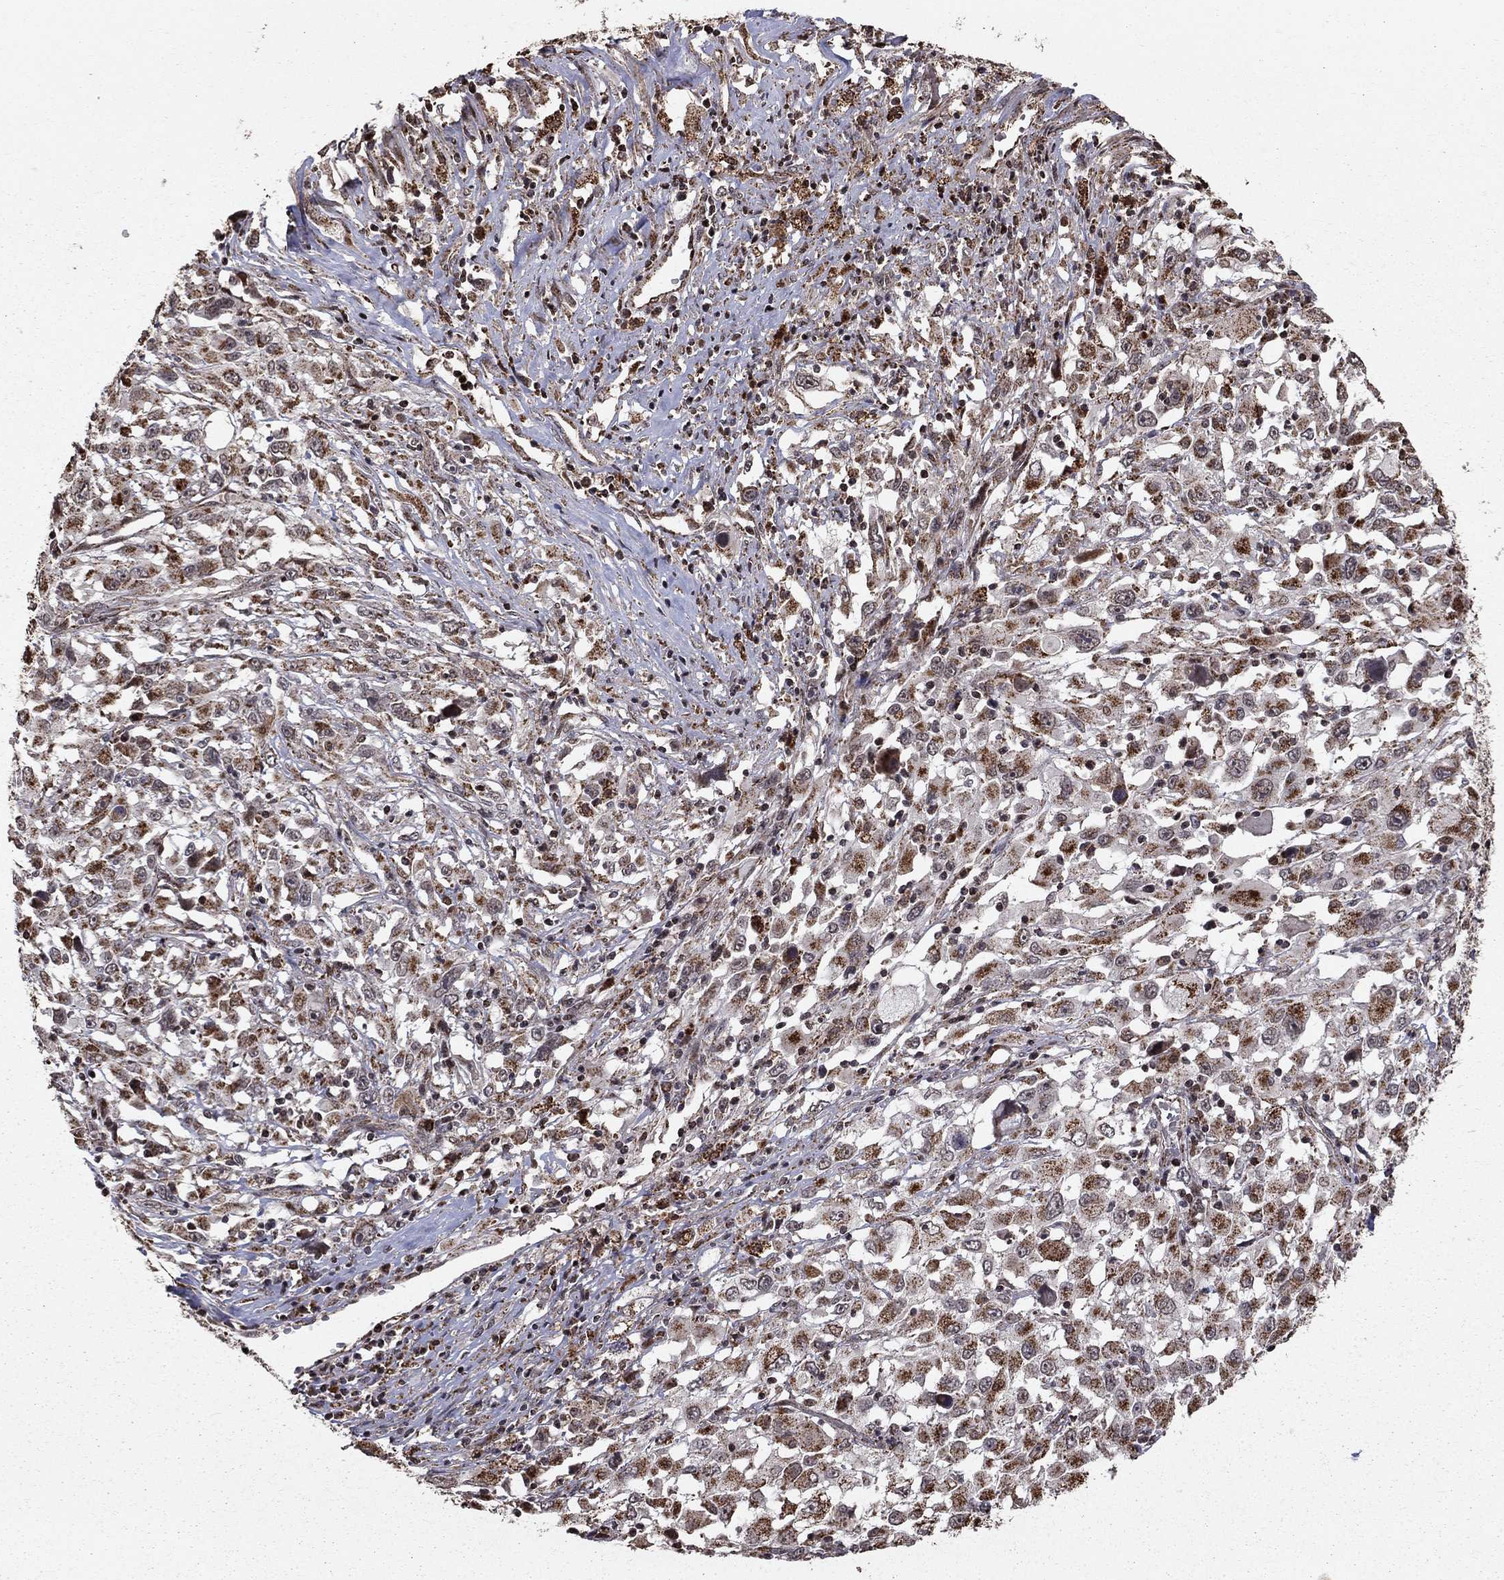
{"staining": {"intensity": "moderate", "quantity": ">75%", "location": "cytoplasmic/membranous"}, "tissue": "melanoma", "cell_type": "Tumor cells", "image_type": "cancer", "snomed": [{"axis": "morphology", "description": "Malignant melanoma, Metastatic site"}, {"axis": "topography", "description": "Soft tissue"}], "caption": "Malignant melanoma (metastatic site) stained with immunohistochemistry (IHC) demonstrates moderate cytoplasmic/membranous staining in about >75% of tumor cells.", "gene": "ACOT13", "patient": {"sex": "male", "age": 50}}